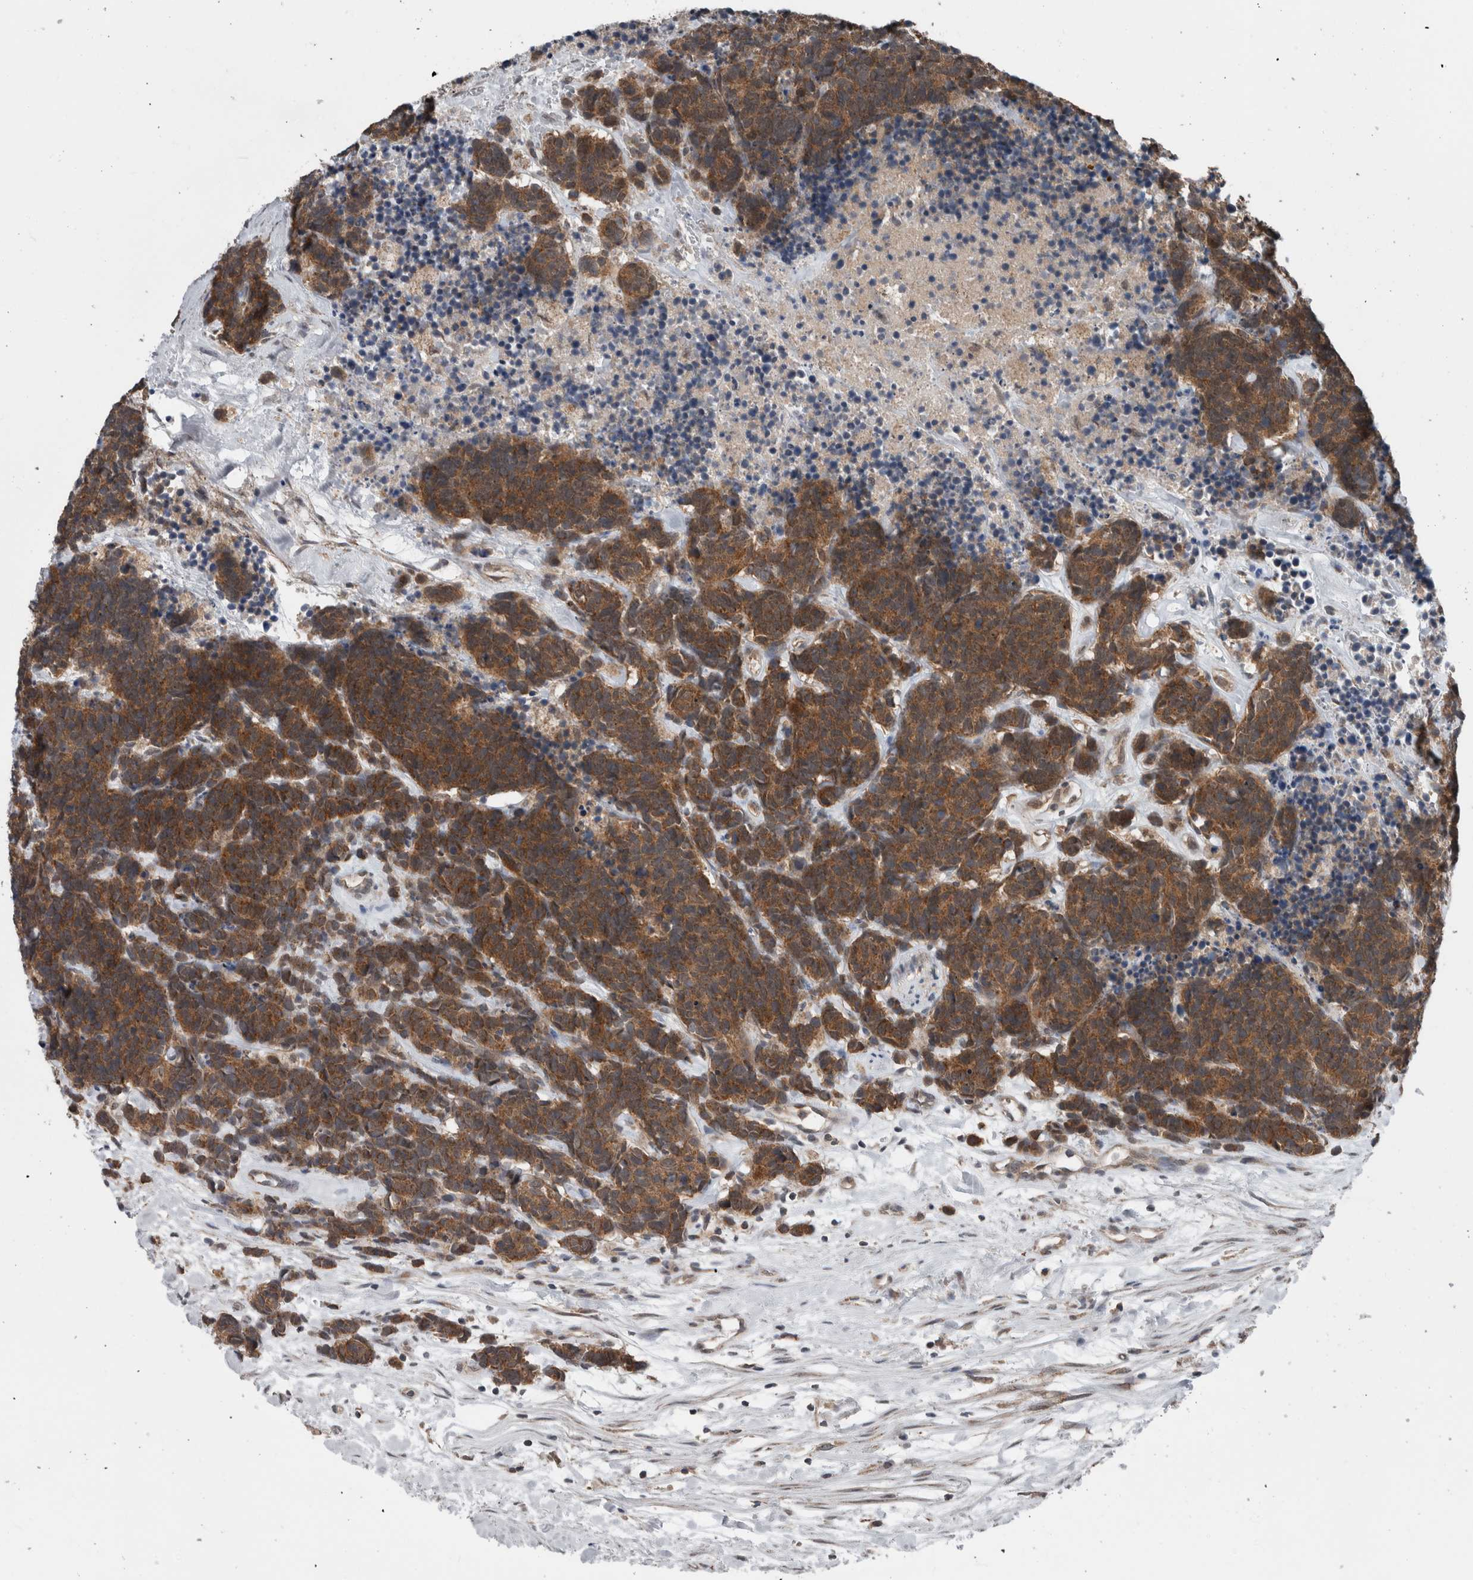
{"staining": {"intensity": "moderate", "quantity": ">75%", "location": "cytoplasmic/membranous"}, "tissue": "carcinoid", "cell_type": "Tumor cells", "image_type": "cancer", "snomed": [{"axis": "morphology", "description": "Carcinoma, NOS"}, {"axis": "morphology", "description": "Carcinoid, malignant, NOS"}, {"axis": "topography", "description": "Urinary bladder"}], "caption": "Immunohistochemistry image of carcinoid stained for a protein (brown), which demonstrates medium levels of moderate cytoplasmic/membranous staining in about >75% of tumor cells.", "gene": "ENY2", "patient": {"sex": "male", "age": 57}}